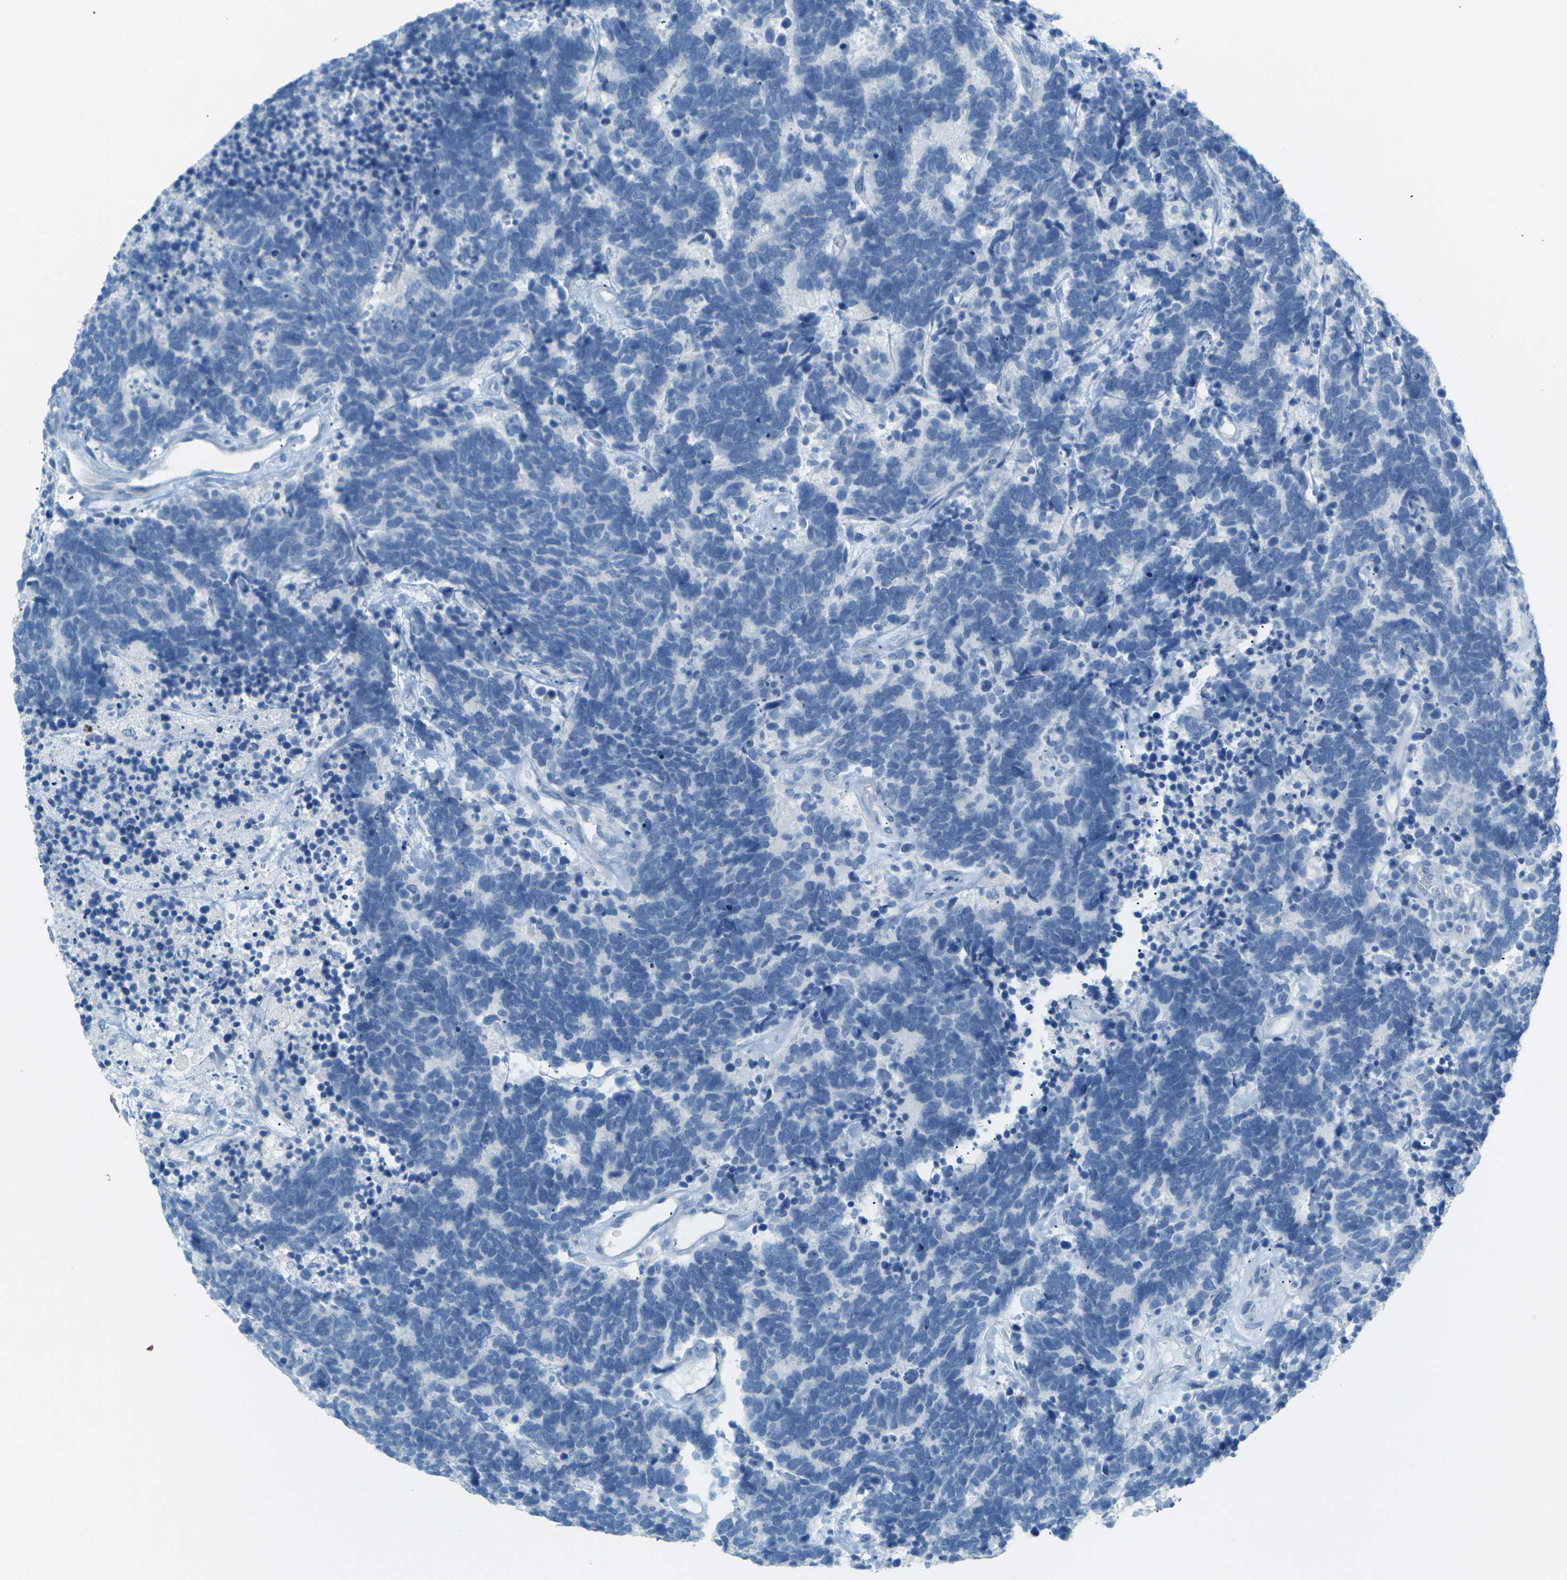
{"staining": {"intensity": "negative", "quantity": "none", "location": "none"}, "tissue": "carcinoid", "cell_type": "Tumor cells", "image_type": "cancer", "snomed": [{"axis": "morphology", "description": "Carcinoma, NOS"}, {"axis": "morphology", "description": "Carcinoid, malignant, NOS"}, {"axis": "topography", "description": "Urinary bladder"}], "caption": "Tumor cells show no significant positivity in carcinoid.", "gene": "CDH16", "patient": {"sex": "male", "age": 57}}